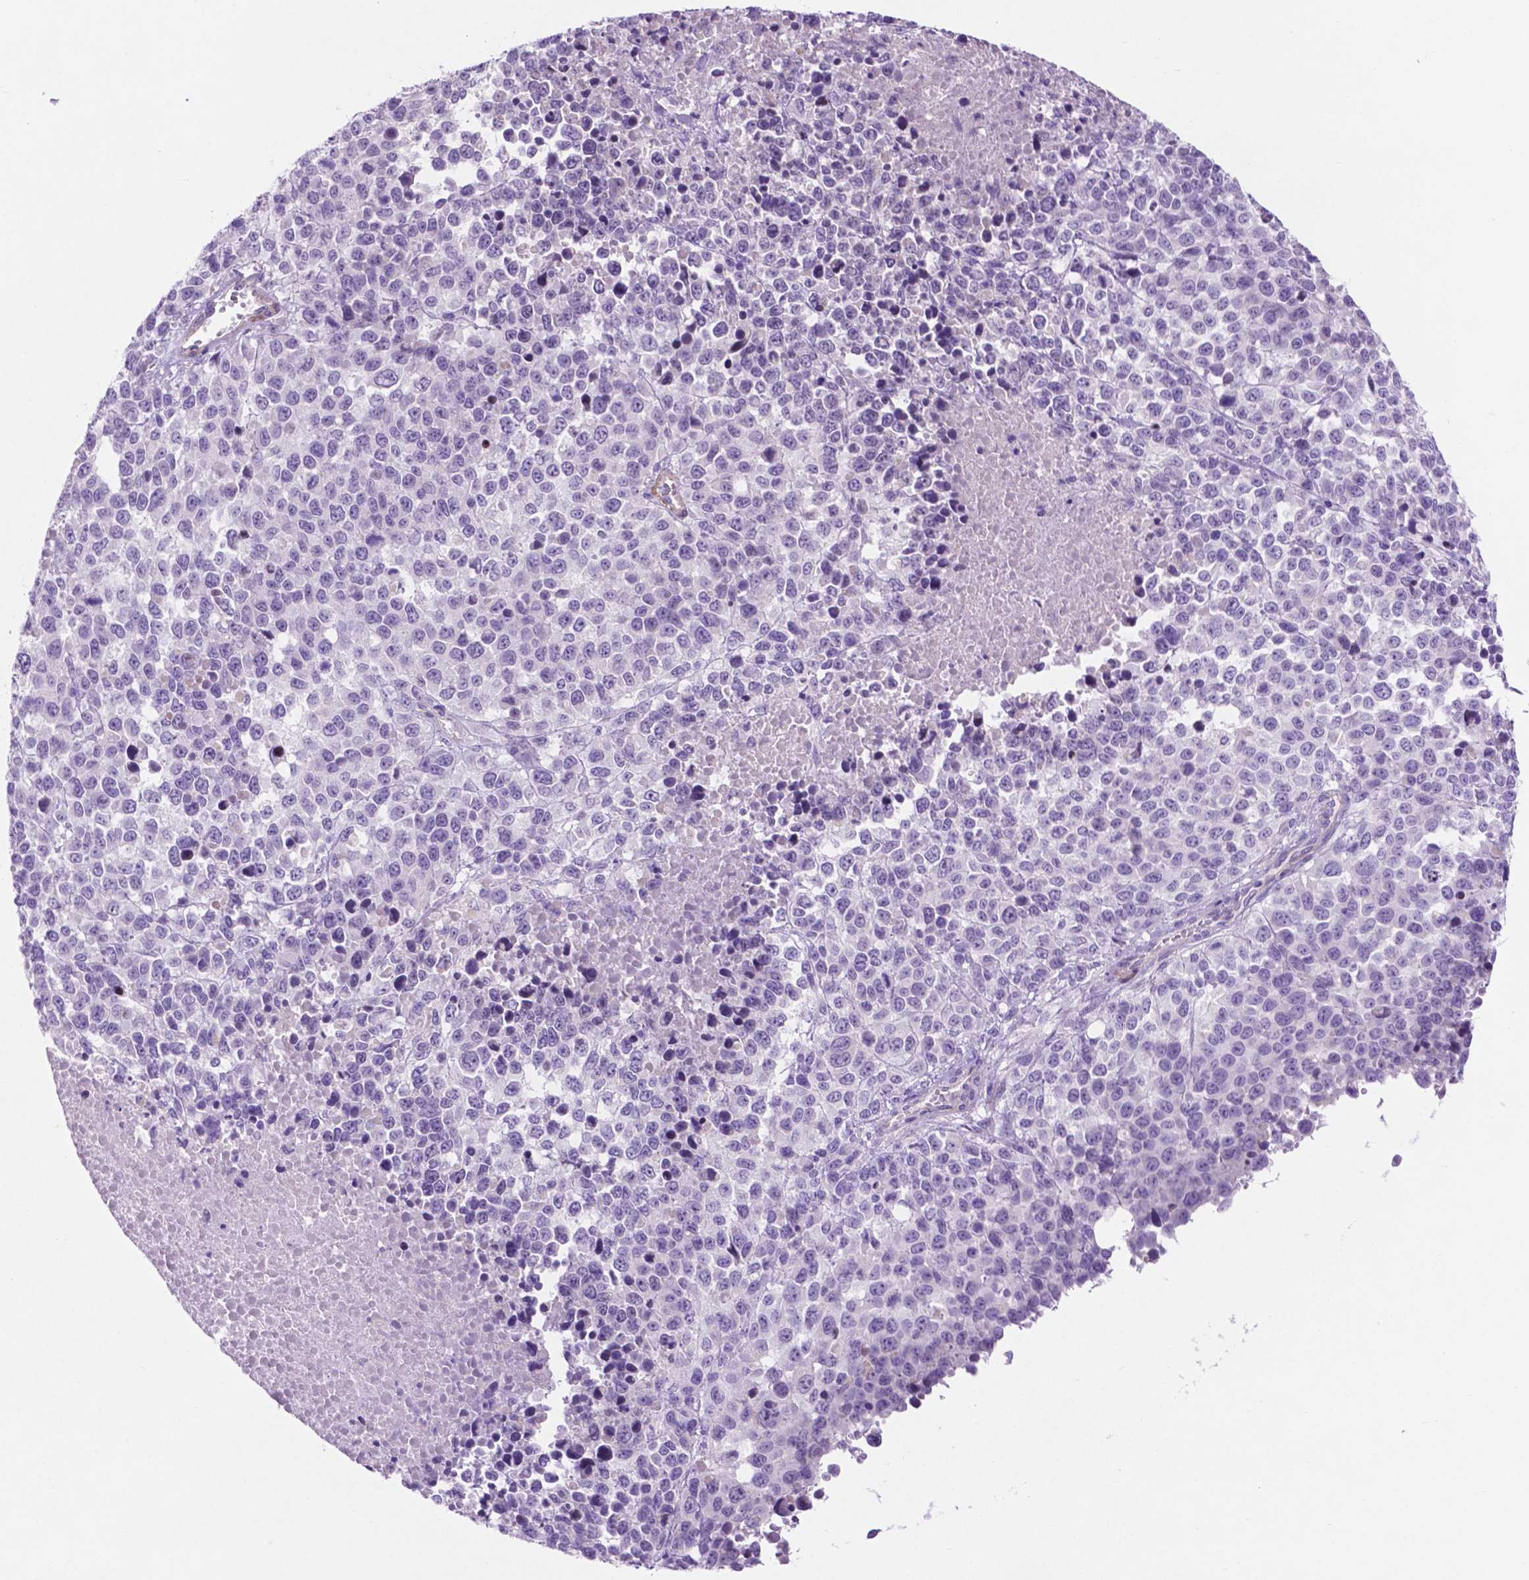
{"staining": {"intensity": "negative", "quantity": "none", "location": "none"}, "tissue": "melanoma", "cell_type": "Tumor cells", "image_type": "cancer", "snomed": [{"axis": "morphology", "description": "Malignant melanoma, Metastatic site"}, {"axis": "topography", "description": "Skin"}], "caption": "High power microscopy image of an immunohistochemistry (IHC) micrograph of melanoma, revealing no significant positivity in tumor cells.", "gene": "ASPG", "patient": {"sex": "male", "age": 84}}